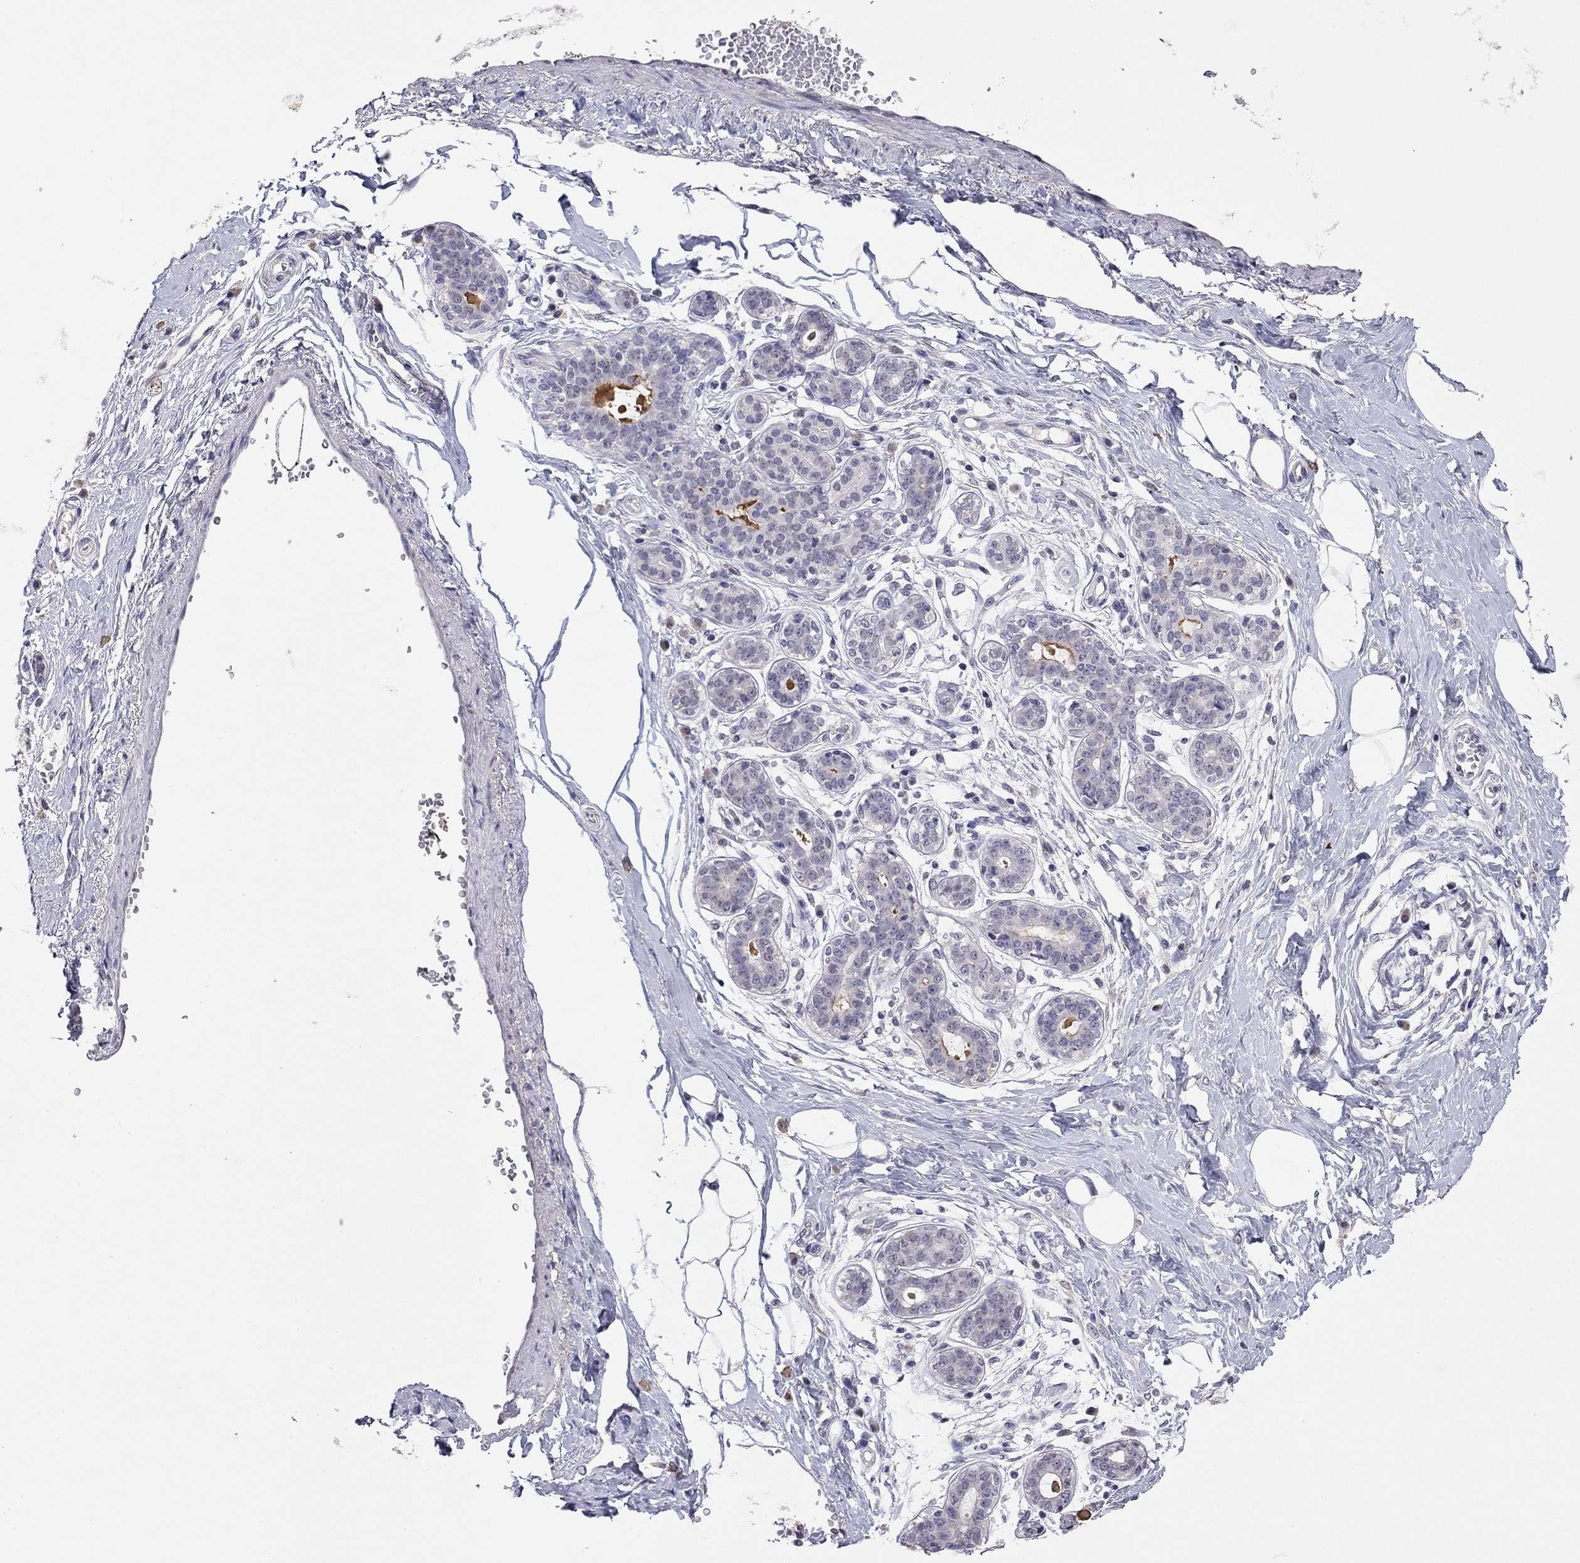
{"staining": {"intensity": "negative", "quantity": "none", "location": "none"}, "tissue": "breast", "cell_type": "Adipocytes", "image_type": "normal", "snomed": [{"axis": "morphology", "description": "Normal tissue, NOS"}, {"axis": "topography", "description": "Skin"}, {"axis": "topography", "description": "Breast"}], "caption": "High magnification brightfield microscopy of benign breast stained with DAB (3,3'-diaminobenzidine) (brown) and counterstained with hematoxylin (blue): adipocytes show no significant expression.", "gene": "WNK3", "patient": {"sex": "female", "age": 43}}